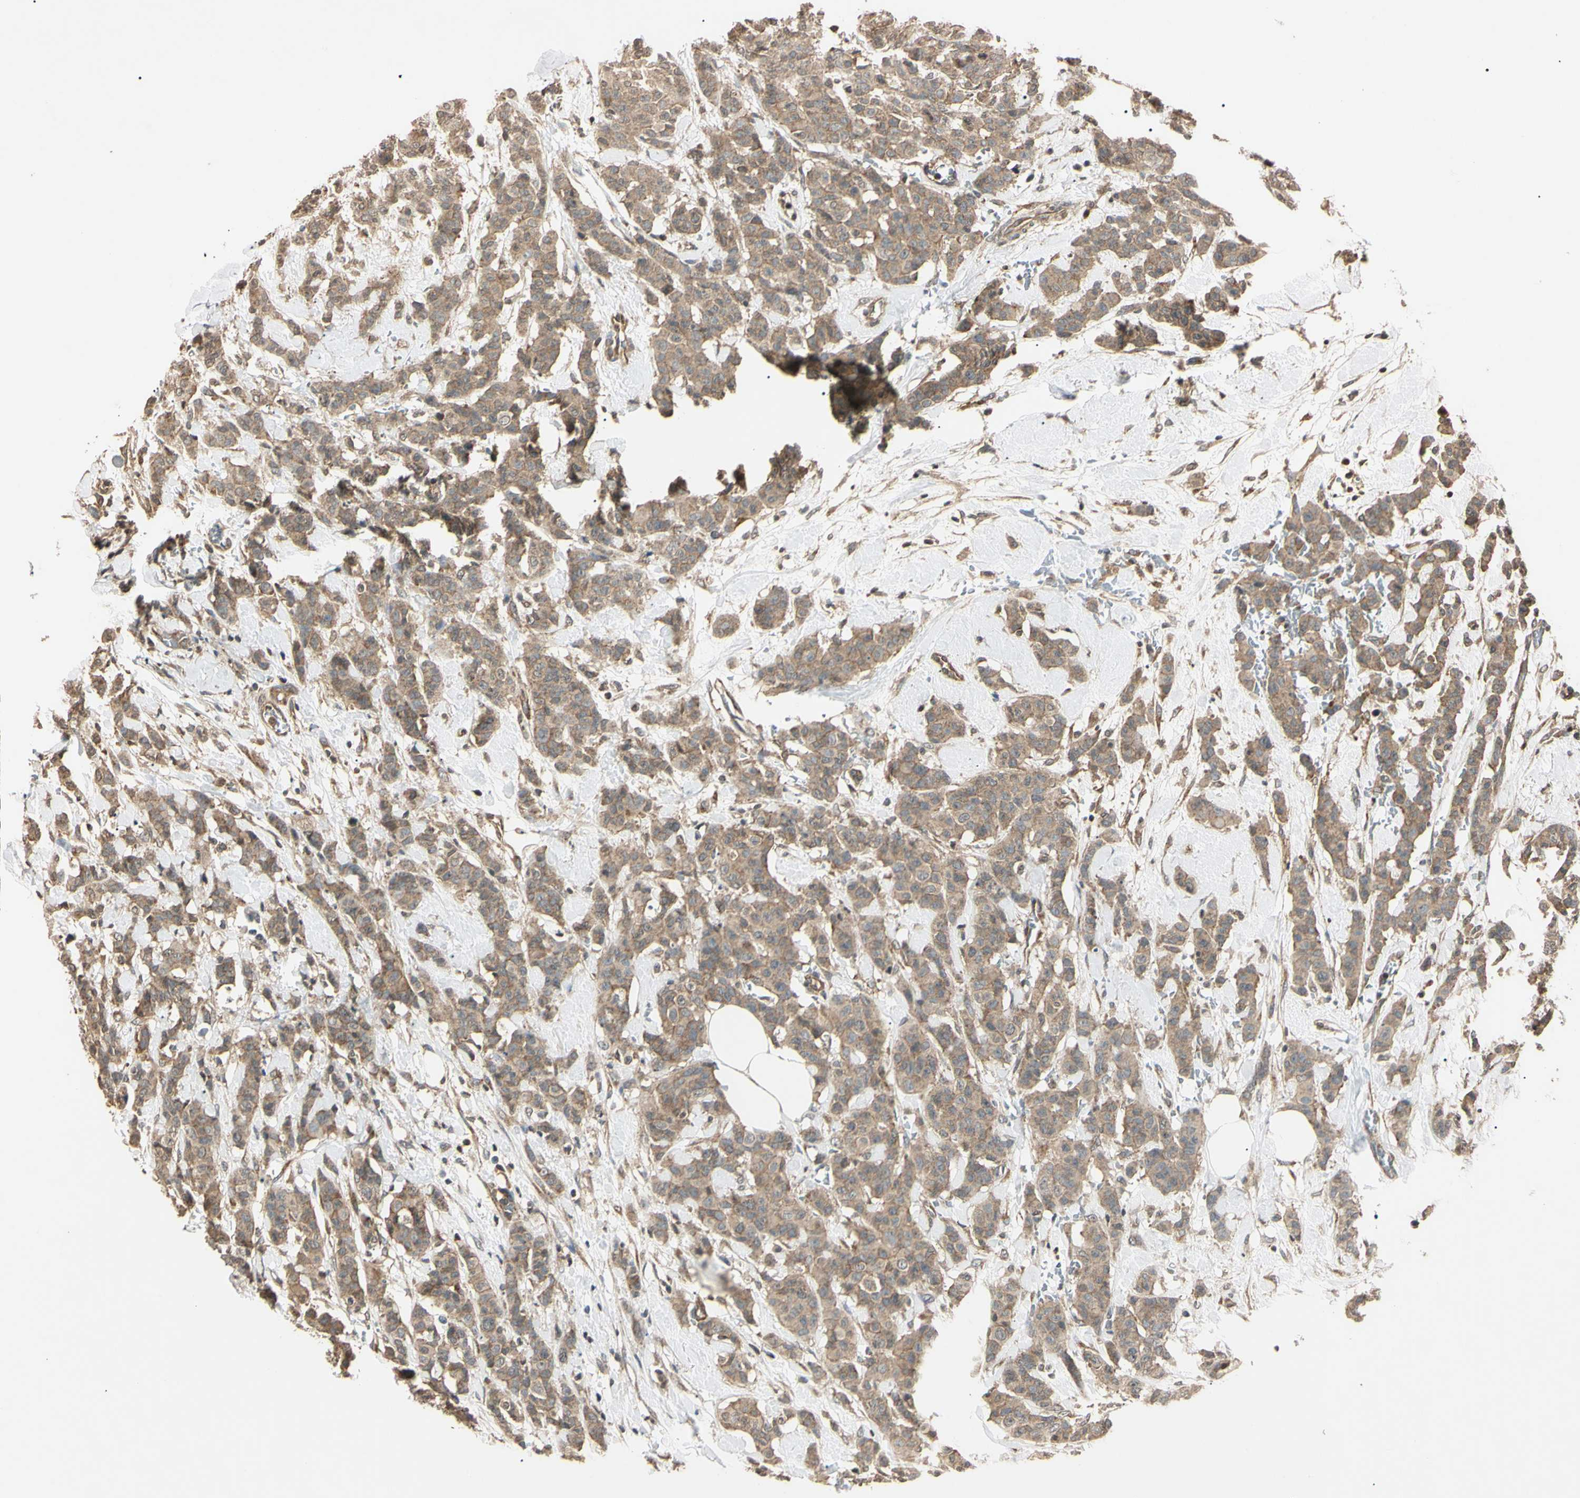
{"staining": {"intensity": "moderate", "quantity": "25%-75%", "location": "cytoplasmic/membranous"}, "tissue": "breast cancer", "cell_type": "Tumor cells", "image_type": "cancer", "snomed": [{"axis": "morphology", "description": "Normal tissue, NOS"}, {"axis": "morphology", "description": "Duct carcinoma"}, {"axis": "topography", "description": "Breast"}], "caption": "High-power microscopy captured an immunohistochemistry photomicrograph of breast cancer, revealing moderate cytoplasmic/membranous staining in approximately 25%-75% of tumor cells.", "gene": "EPN1", "patient": {"sex": "female", "age": 40}}